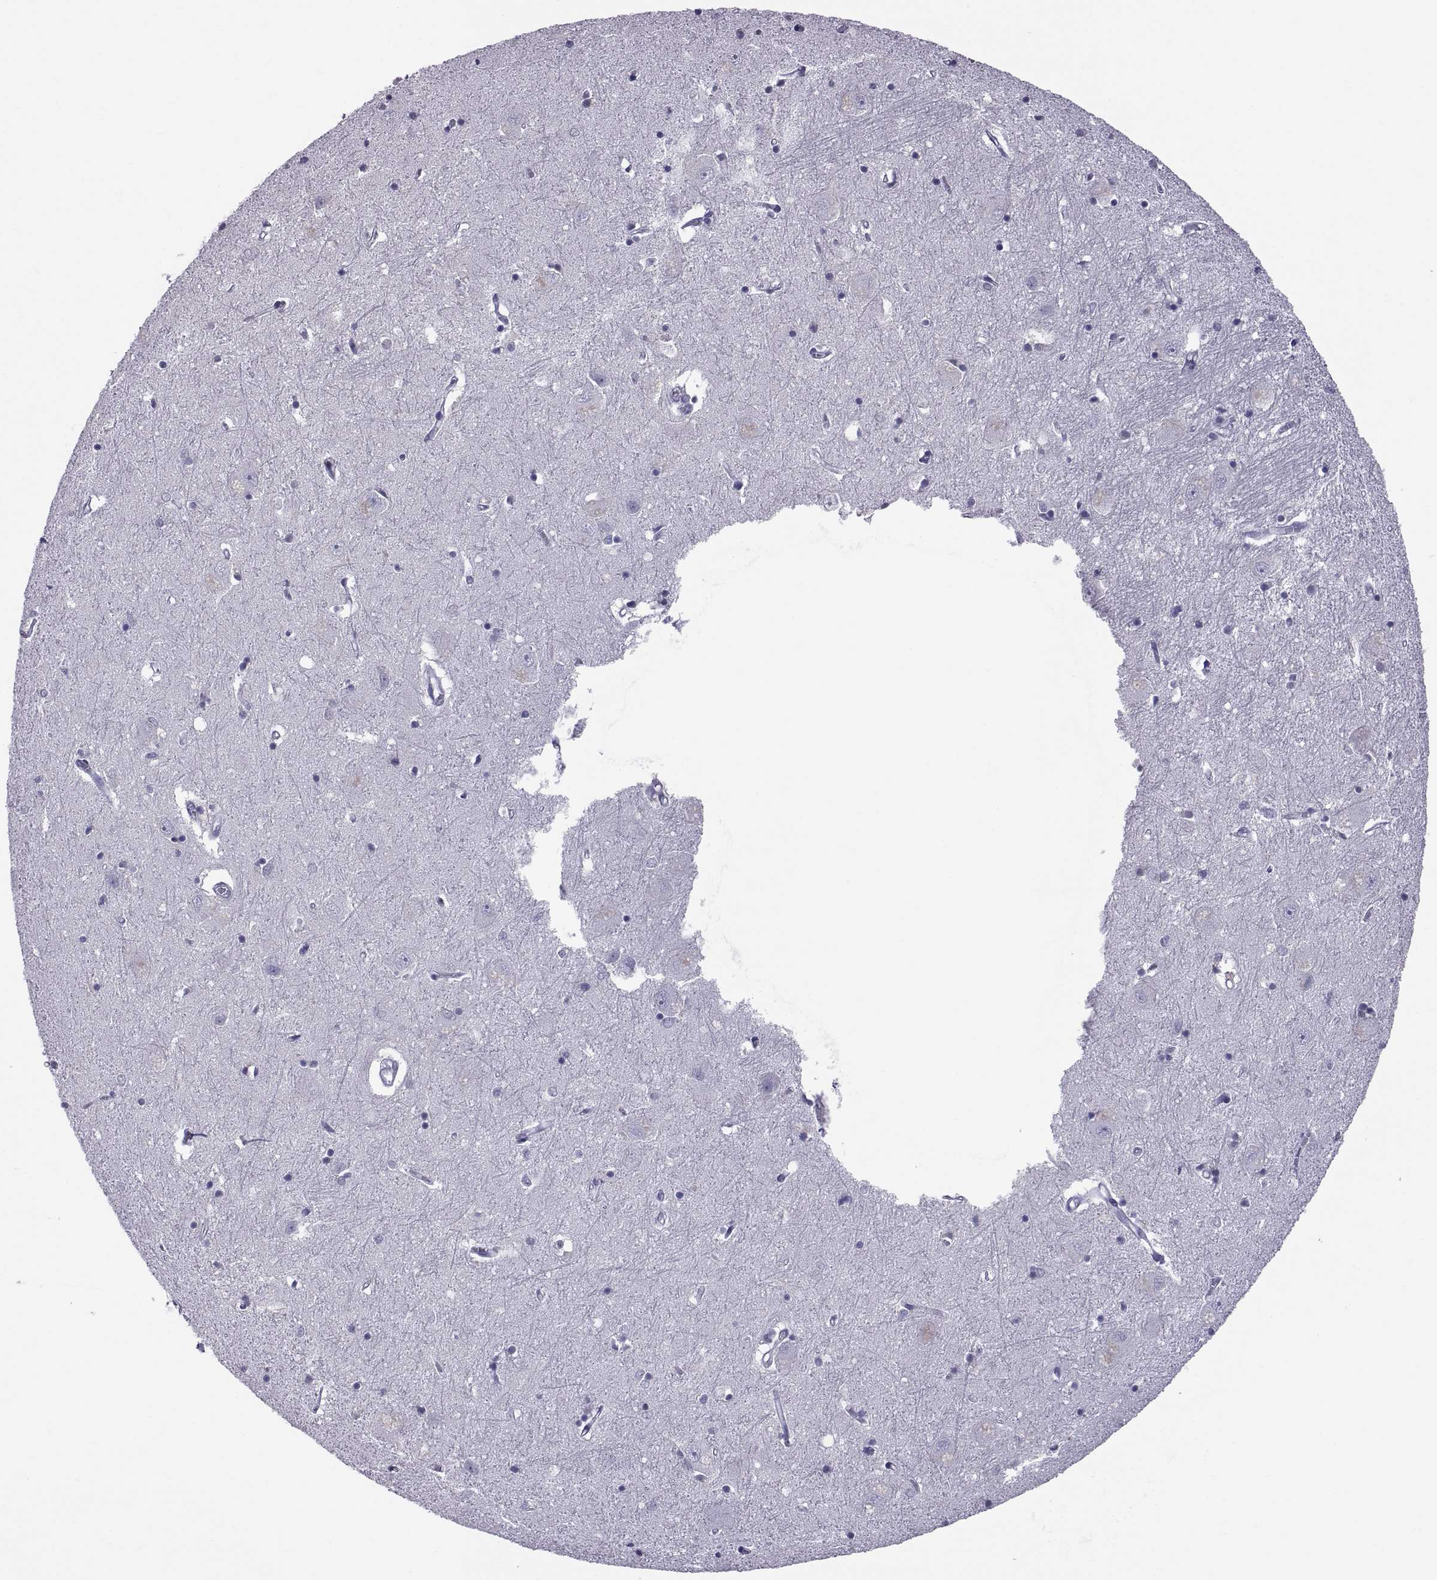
{"staining": {"intensity": "negative", "quantity": "none", "location": "none"}, "tissue": "caudate", "cell_type": "Glial cells", "image_type": "normal", "snomed": [{"axis": "morphology", "description": "Normal tissue, NOS"}, {"axis": "topography", "description": "Lateral ventricle wall"}], "caption": "Human caudate stained for a protein using IHC exhibits no positivity in glial cells.", "gene": "RNASE12", "patient": {"sex": "male", "age": 54}}